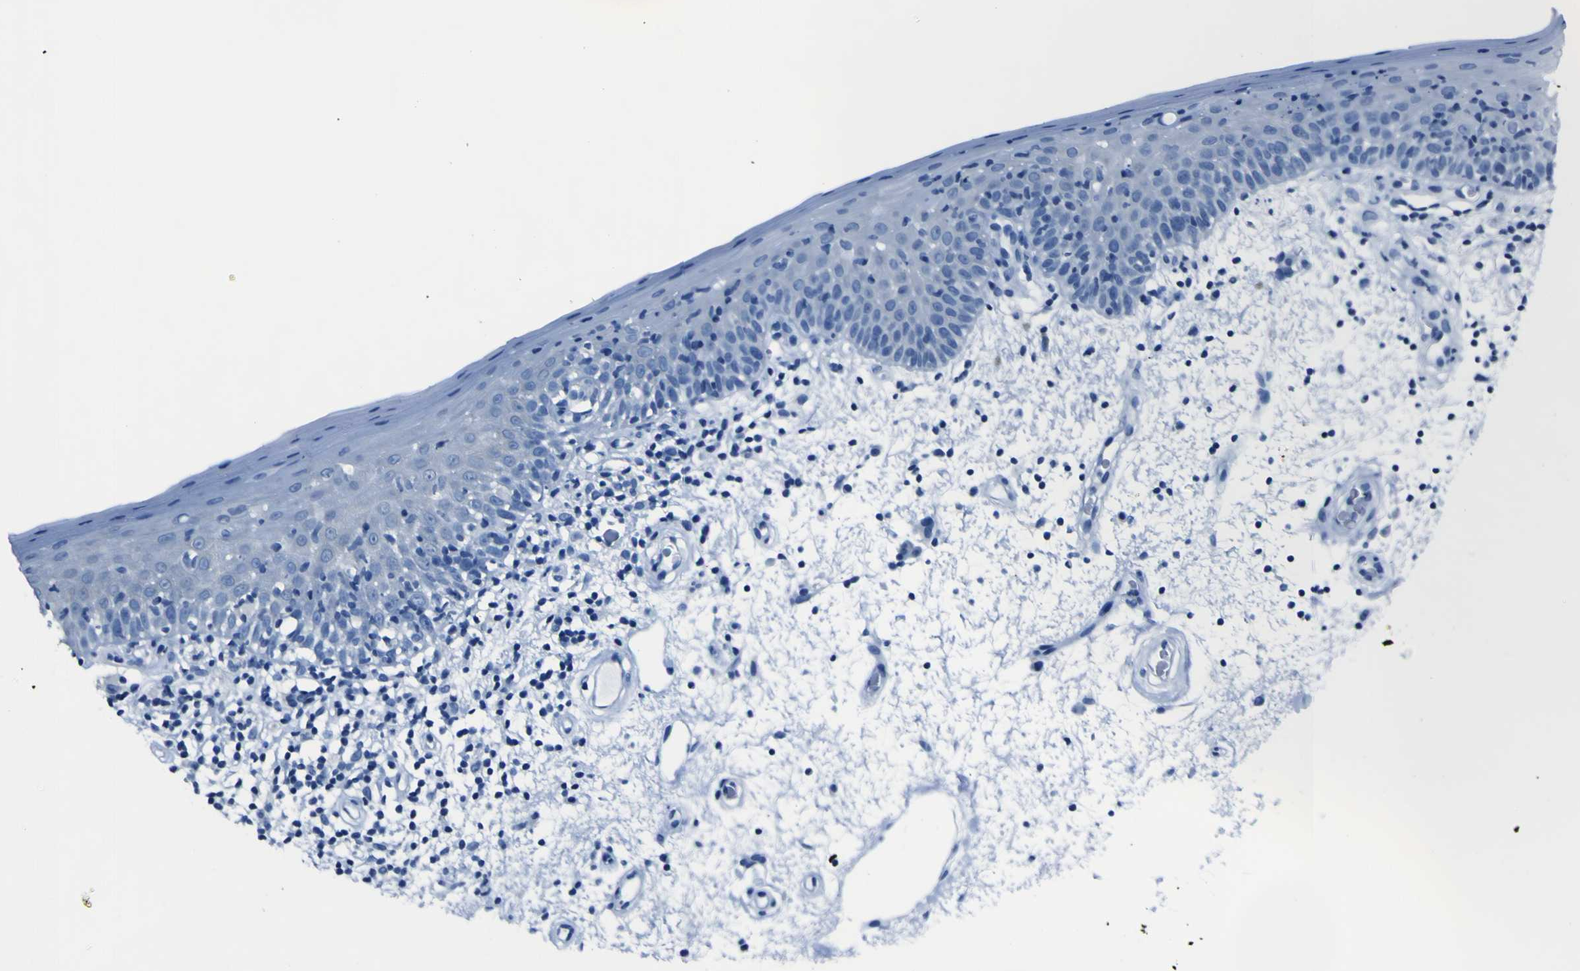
{"staining": {"intensity": "negative", "quantity": "none", "location": "none"}, "tissue": "oral mucosa", "cell_type": "Squamous epithelial cells", "image_type": "normal", "snomed": [{"axis": "morphology", "description": "Normal tissue, NOS"}, {"axis": "morphology", "description": "Squamous cell carcinoma, NOS"}, {"axis": "topography", "description": "Skeletal muscle"}, {"axis": "topography", "description": "Oral tissue"}, {"axis": "topography", "description": "Head-Neck"}], "caption": "The micrograph reveals no significant expression in squamous epithelial cells of oral mucosa. (DAB (3,3'-diaminobenzidine) immunohistochemistry, high magnification).", "gene": "STIM1", "patient": {"sex": "male", "age": 71}}